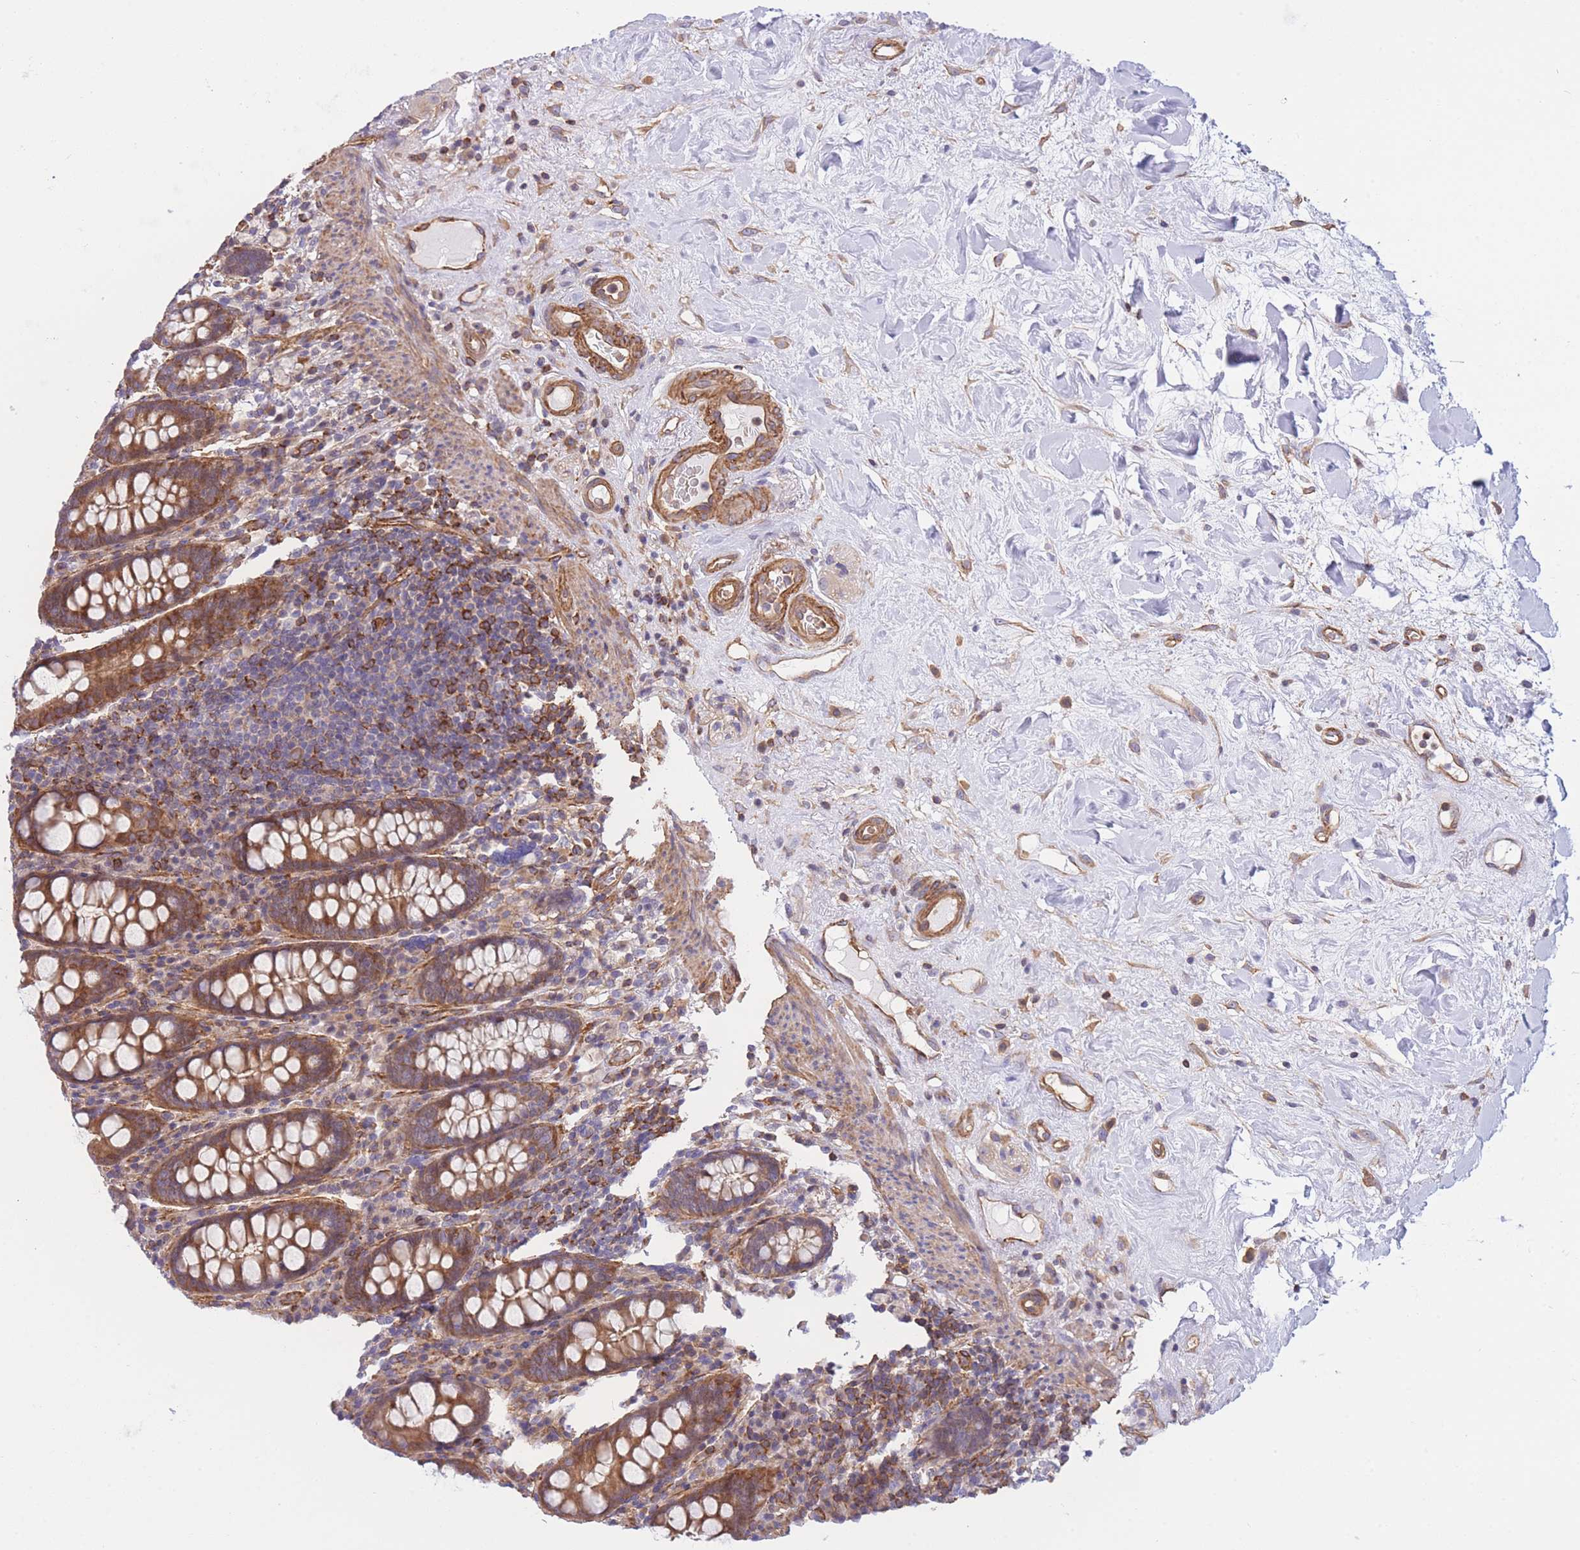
{"staining": {"intensity": "moderate", "quantity": ">75%", "location": "cytoplasmic/membranous"}, "tissue": "colon", "cell_type": "Endothelial cells", "image_type": "normal", "snomed": [{"axis": "morphology", "description": "Normal tissue, NOS"}, {"axis": "topography", "description": "Colon"}], "caption": "Colon stained with a brown dye demonstrates moderate cytoplasmic/membranous positive staining in approximately >75% of endothelial cells.", "gene": "CDC25B", "patient": {"sex": "female", "age": 79}}